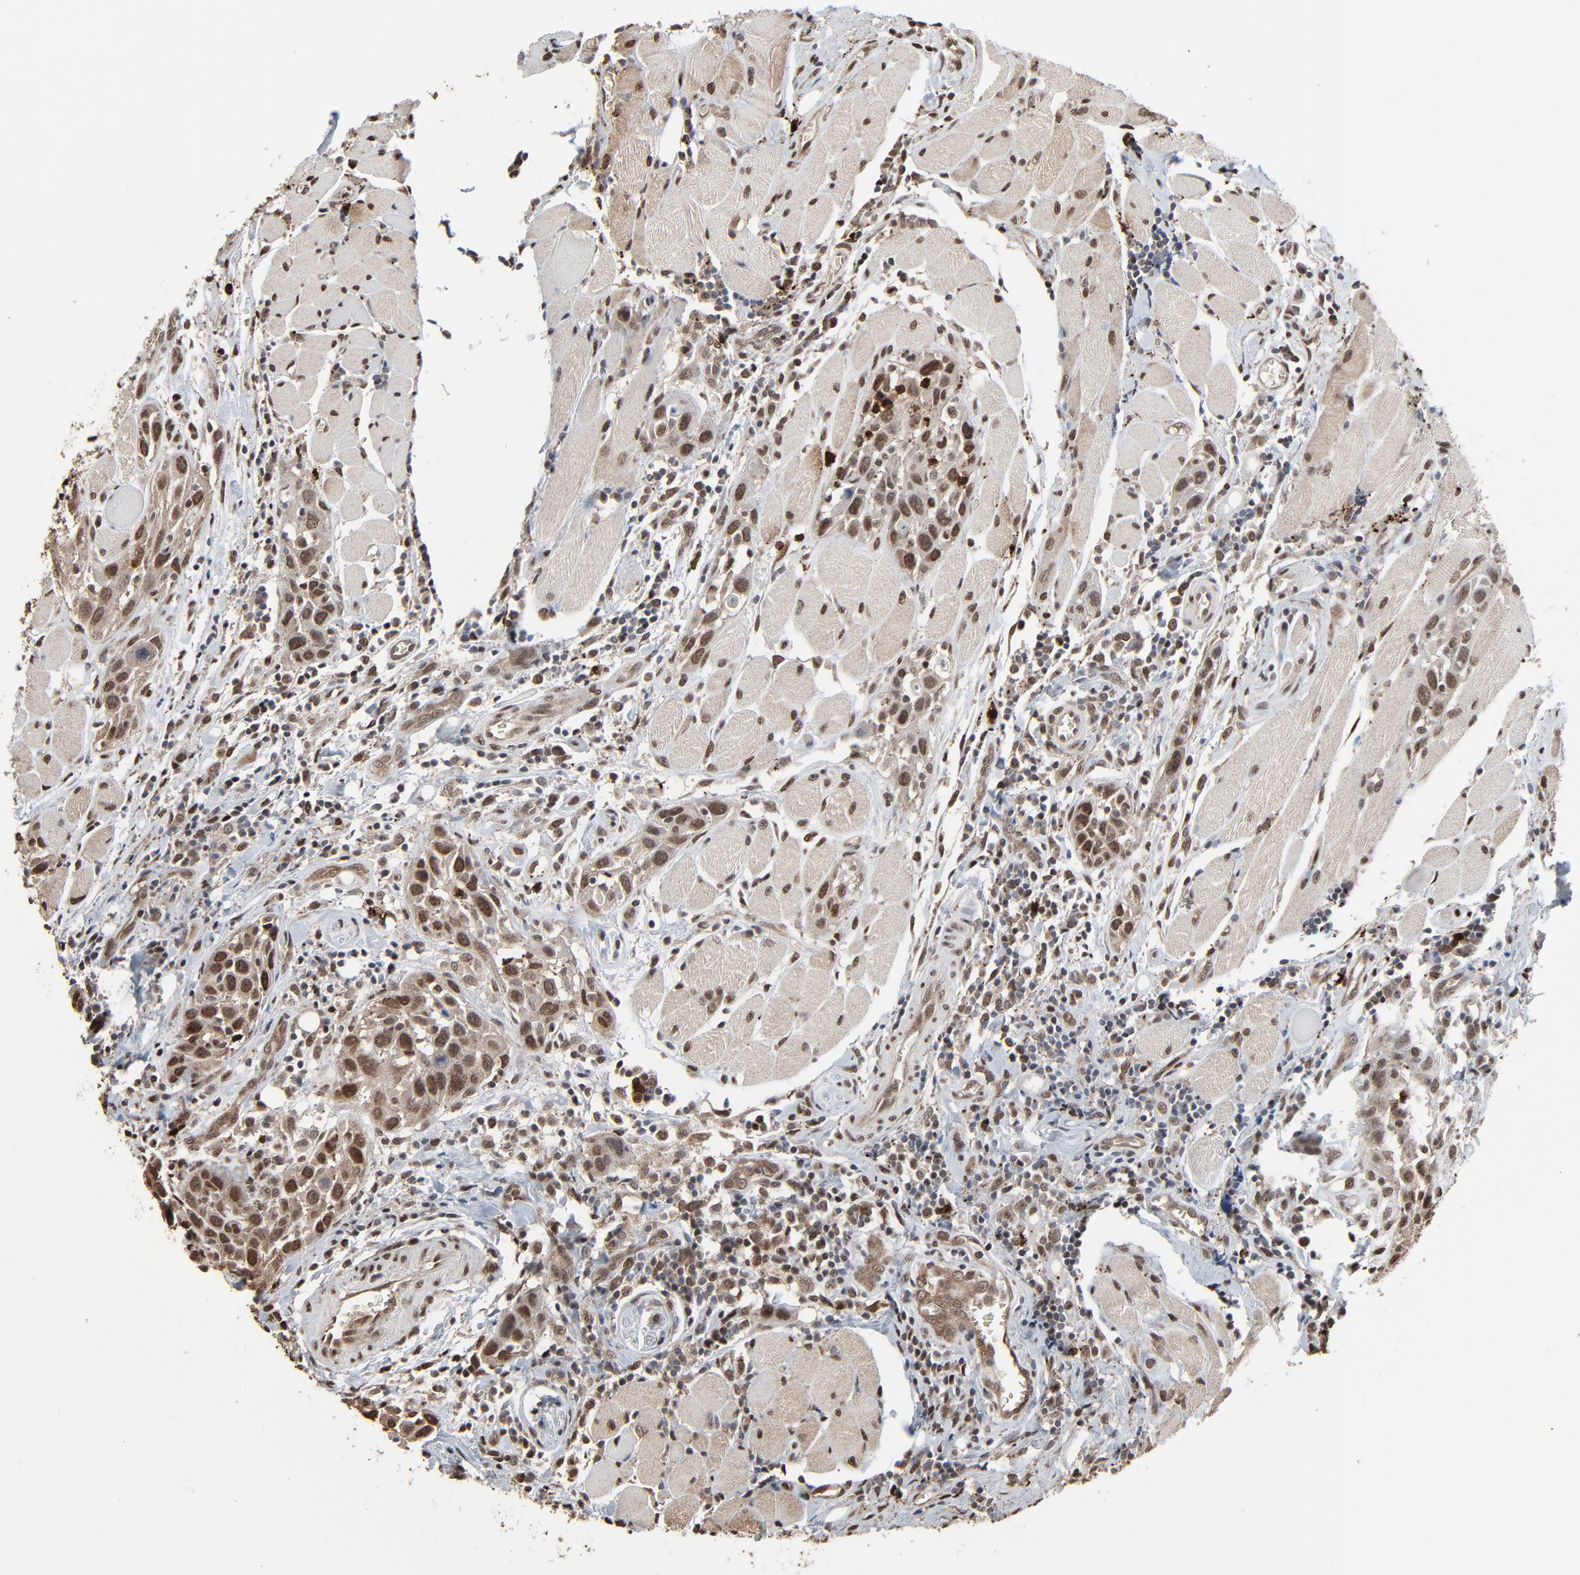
{"staining": {"intensity": "moderate", "quantity": ">75%", "location": "cytoplasmic/membranous,nuclear"}, "tissue": "head and neck cancer", "cell_type": "Tumor cells", "image_type": "cancer", "snomed": [{"axis": "morphology", "description": "Squamous cell carcinoma, NOS"}, {"axis": "topography", "description": "Oral tissue"}, {"axis": "topography", "description": "Head-Neck"}], "caption": "Moderate cytoplasmic/membranous and nuclear positivity is seen in approximately >75% of tumor cells in head and neck cancer.", "gene": "MEIS2", "patient": {"sex": "female", "age": 50}}